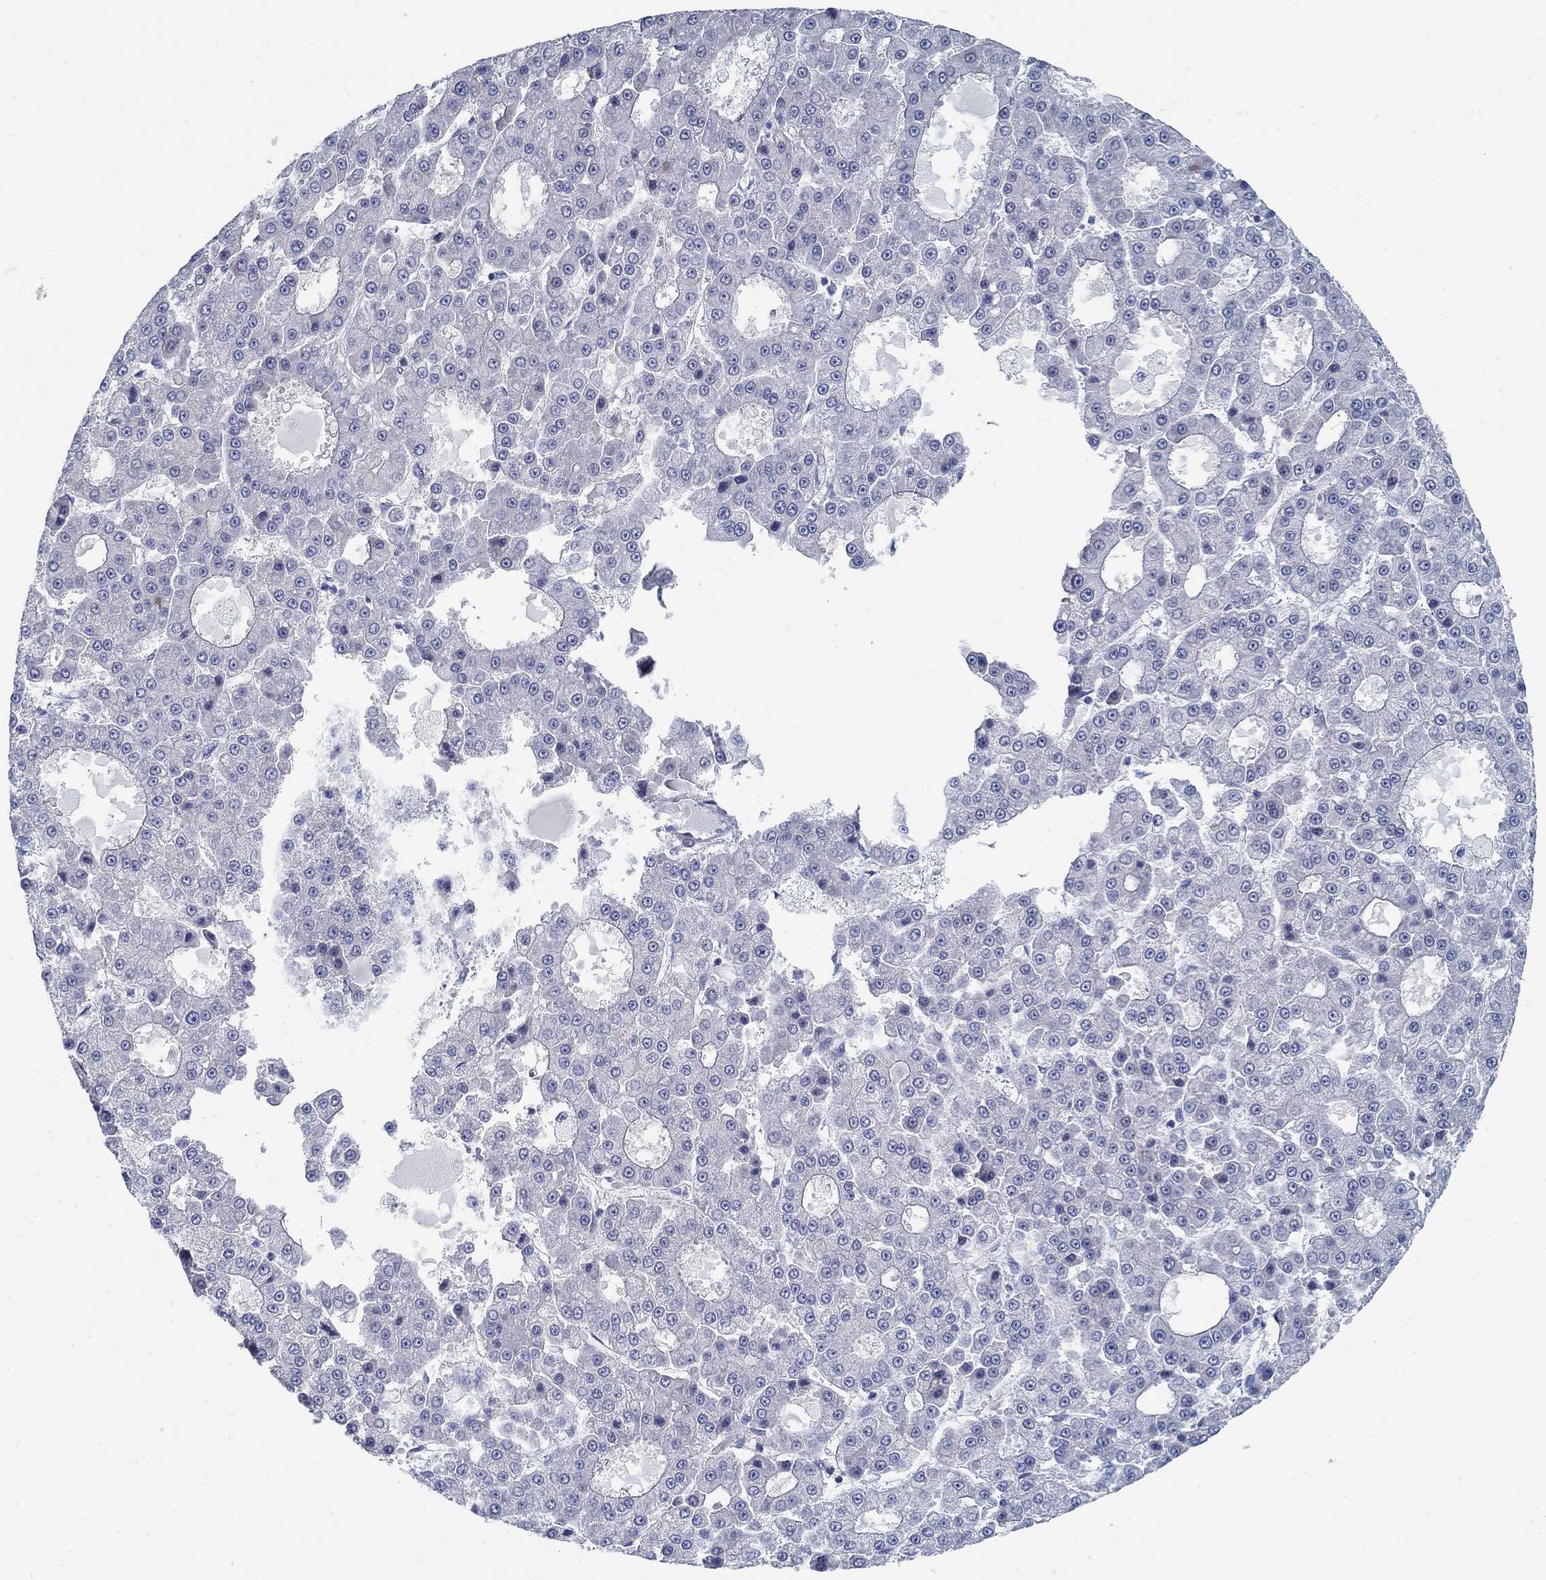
{"staining": {"intensity": "negative", "quantity": "none", "location": "none"}, "tissue": "liver cancer", "cell_type": "Tumor cells", "image_type": "cancer", "snomed": [{"axis": "morphology", "description": "Carcinoma, Hepatocellular, NOS"}, {"axis": "topography", "description": "Liver"}], "caption": "DAB immunohistochemical staining of human liver hepatocellular carcinoma displays no significant staining in tumor cells. (Immunohistochemistry, brightfield microscopy, high magnification).", "gene": "C15orf39", "patient": {"sex": "male", "age": 70}}